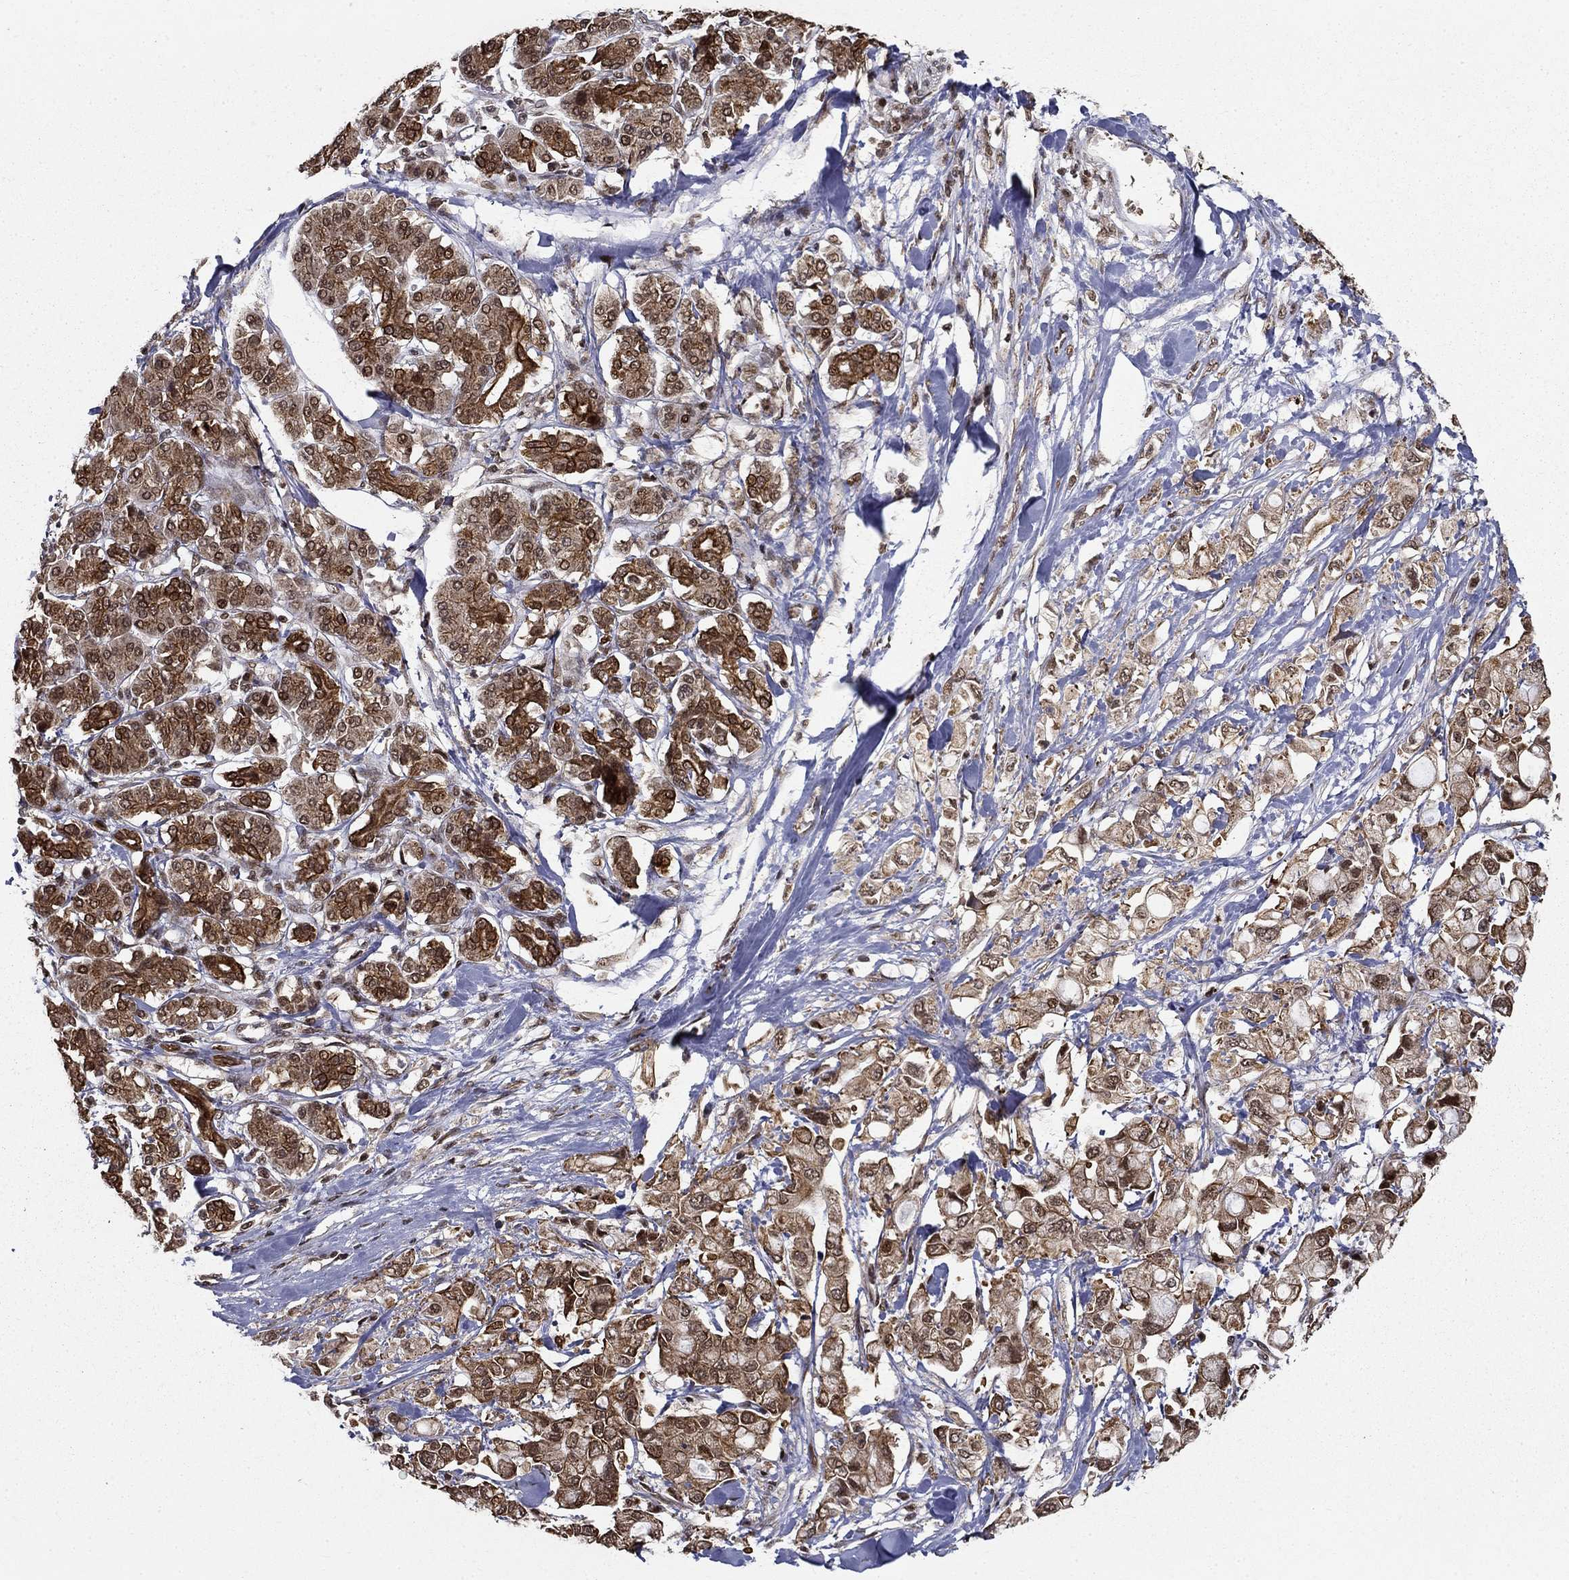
{"staining": {"intensity": "strong", "quantity": ">75%", "location": "cytoplasmic/membranous"}, "tissue": "pancreatic cancer", "cell_type": "Tumor cells", "image_type": "cancer", "snomed": [{"axis": "morphology", "description": "Adenocarcinoma, NOS"}, {"axis": "topography", "description": "Pancreas"}], "caption": "Immunohistochemistry image of human pancreatic adenocarcinoma stained for a protein (brown), which shows high levels of strong cytoplasmic/membranous staining in about >75% of tumor cells.", "gene": "CDCA7L", "patient": {"sex": "female", "age": 56}}